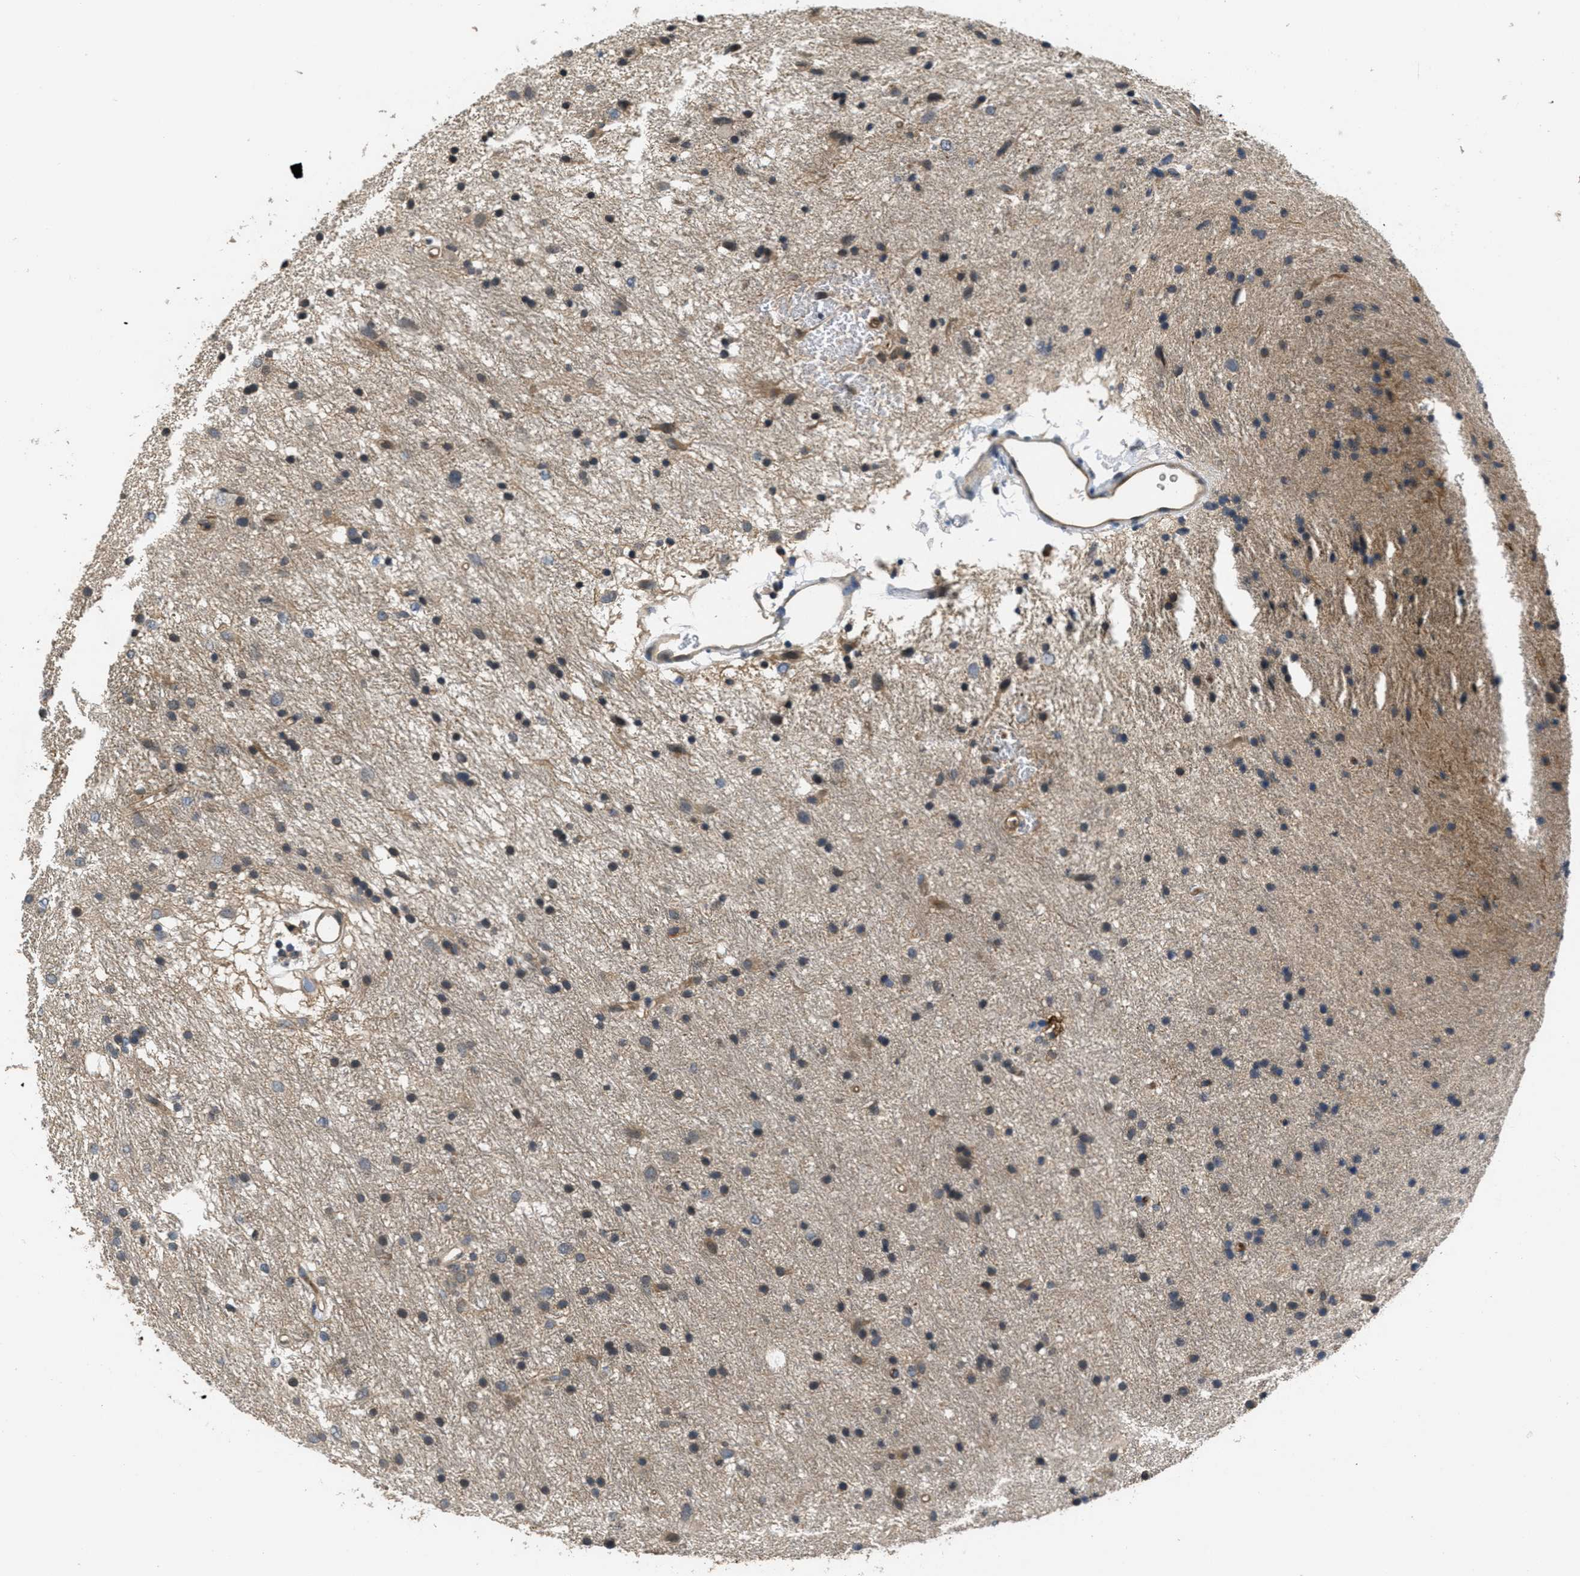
{"staining": {"intensity": "weak", "quantity": "25%-75%", "location": "cytoplasmic/membranous"}, "tissue": "glioma", "cell_type": "Tumor cells", "image_type": "cancer", "snomed": [{"axis": "morphology", "description": "Glioma, malignant, Low grade"}, {"axis": "topography", "description": "Brain"}], "caption": "Glioma tissue displays weak cytoplasmic/membranous expression in approximately 25%-75% of tumor cells", "gene": "ANGPT1", "patient": {"sex": "male", "age": 77}}